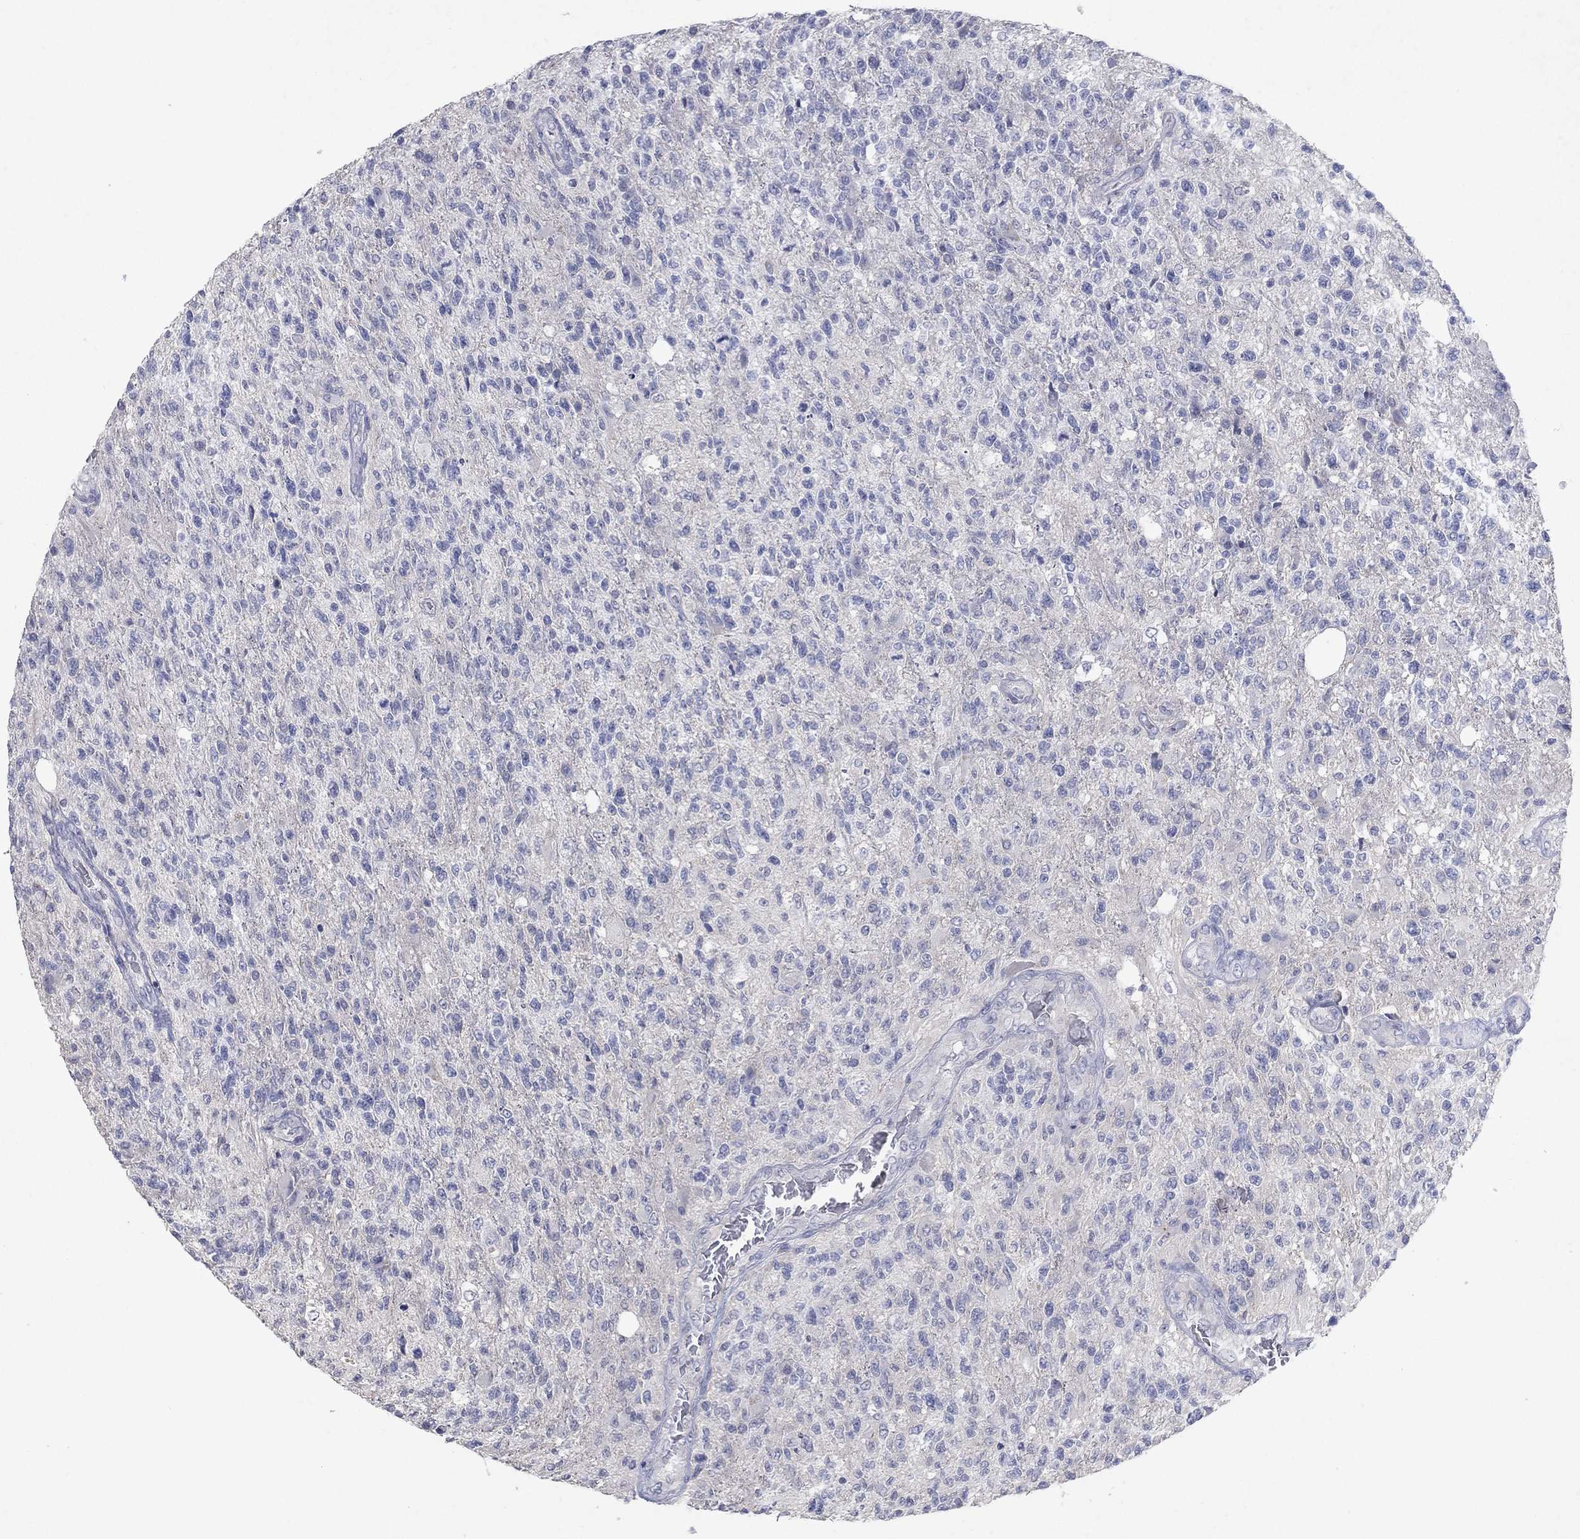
{"staining": {"intensity": "negative", "quantity": "none", "location": "none"}, "tissue": "glioma", "cell_type": "Tumor cells", "image_type": "cancer", "snomed": [{"axis": "morphology", "description": "Glioma, malignant, High grade"}, {"axis": "topography", "description": "Brain"}], "caption": "Human glioma stained for a protein using immunohistochemistry shows no expression in tumor cells.", "gene": "KRT40", "patient": {"sex": "male", "age": 56}}